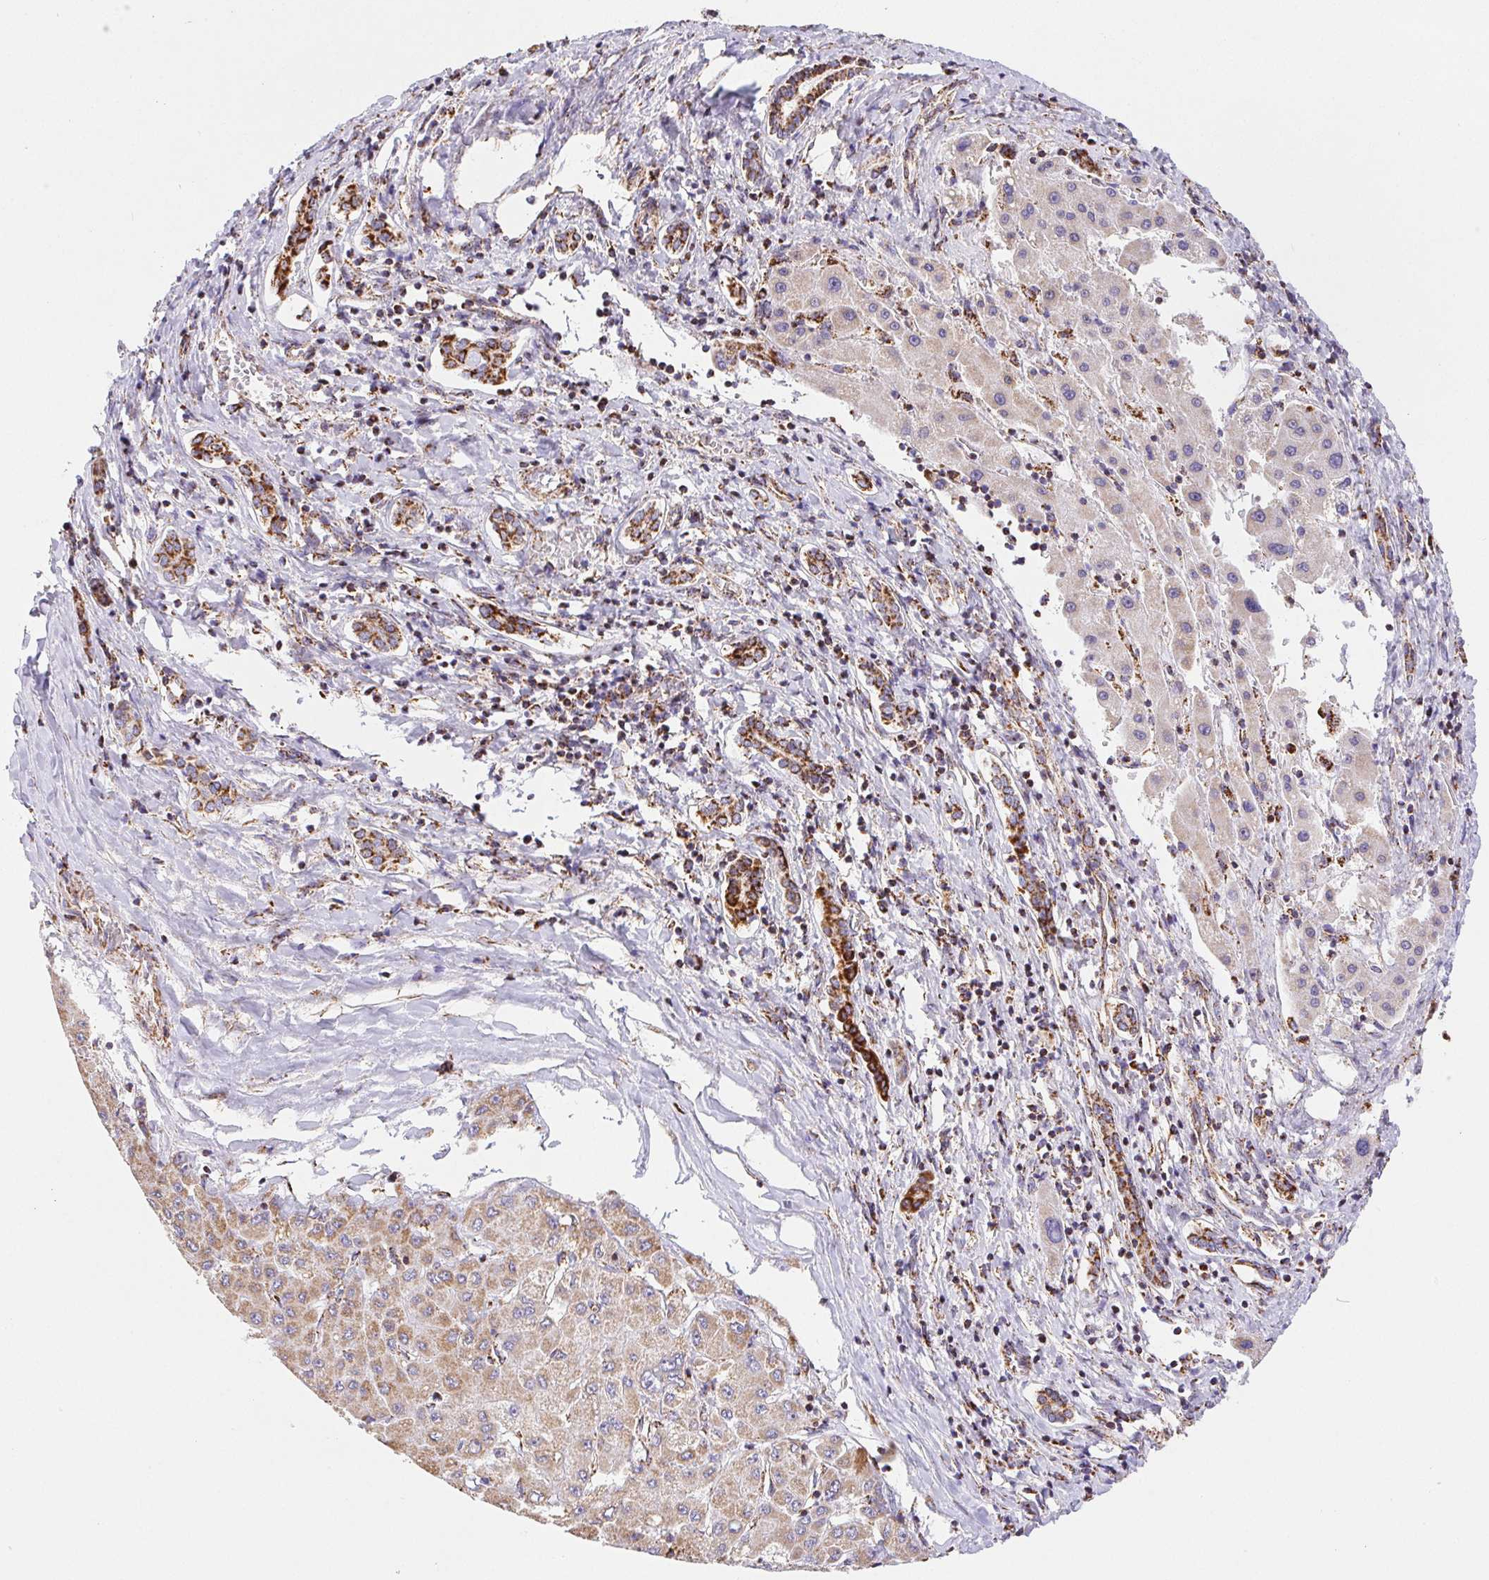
{"staining": {"intensity": "weak", "quantity": "25%-75%", "location": "cytoplasmic/membranous"}, "tissue": "liver cancer", "cell_type": "Tumor cells", "image_type": "cancer", "snomed": [{"axis": "morphology", "description": "Carcinoma, Hepatocellular, NOS"}, {"axis": "topography", "description": "Liver"}], "caption": "IHC staining of liver hepatocellular carcinoma, which displays low levels of weak cytoplasmic/membranous staining in about 25%-75% of tumor cells indicating weak cytoplasmic/membranous protein staining. The staining was performed using DAB (3,3'-diaminobenzidine) (brown) for protein detection and nuclei were counterstained in hematoxylin (blue).", "gene": "NIPSNAP2", "patient": {"sex": "male", "age": 40}}